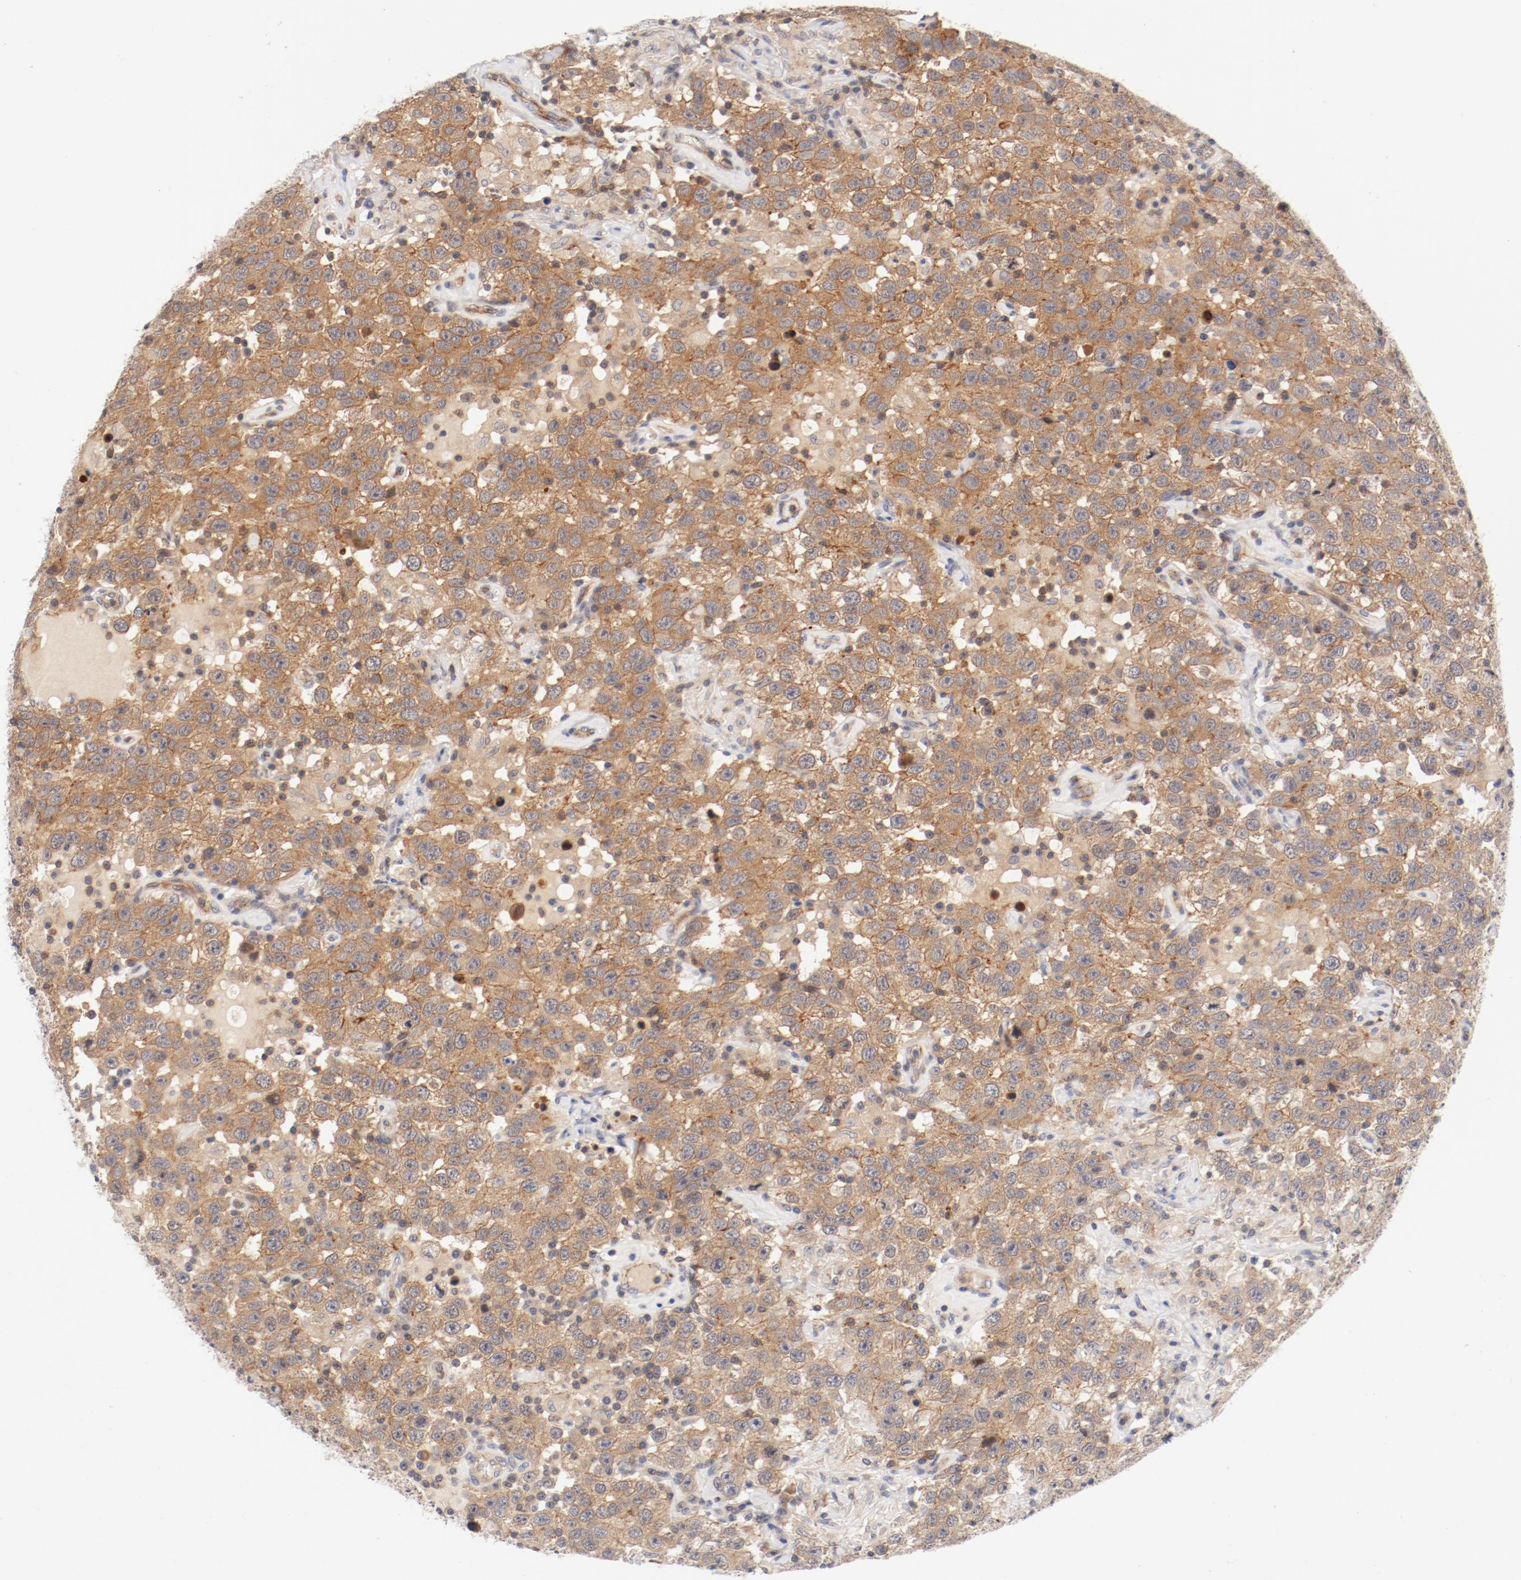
{"staining": {"intensity": "moderate", "quantity": ">75%", "location": "cytoplasmic/membranous"}, "tissue": "testis cancer", "cell_type": "Tumor cells", "image_type": "cancer", "snomed": [{"axis": "morphology", "description": "Seminoma, NOS"}, {"axis": "topography", "description": "Testis"}], "caption": "Approximately >75% of tumor cells in testis cancer exhibit moderate cytoplasmic/membranous protein staining as visualized by brown immunohistochemical staining.", "gene": "ZNF267", "patient": {"sex": "male", "age": 41}}